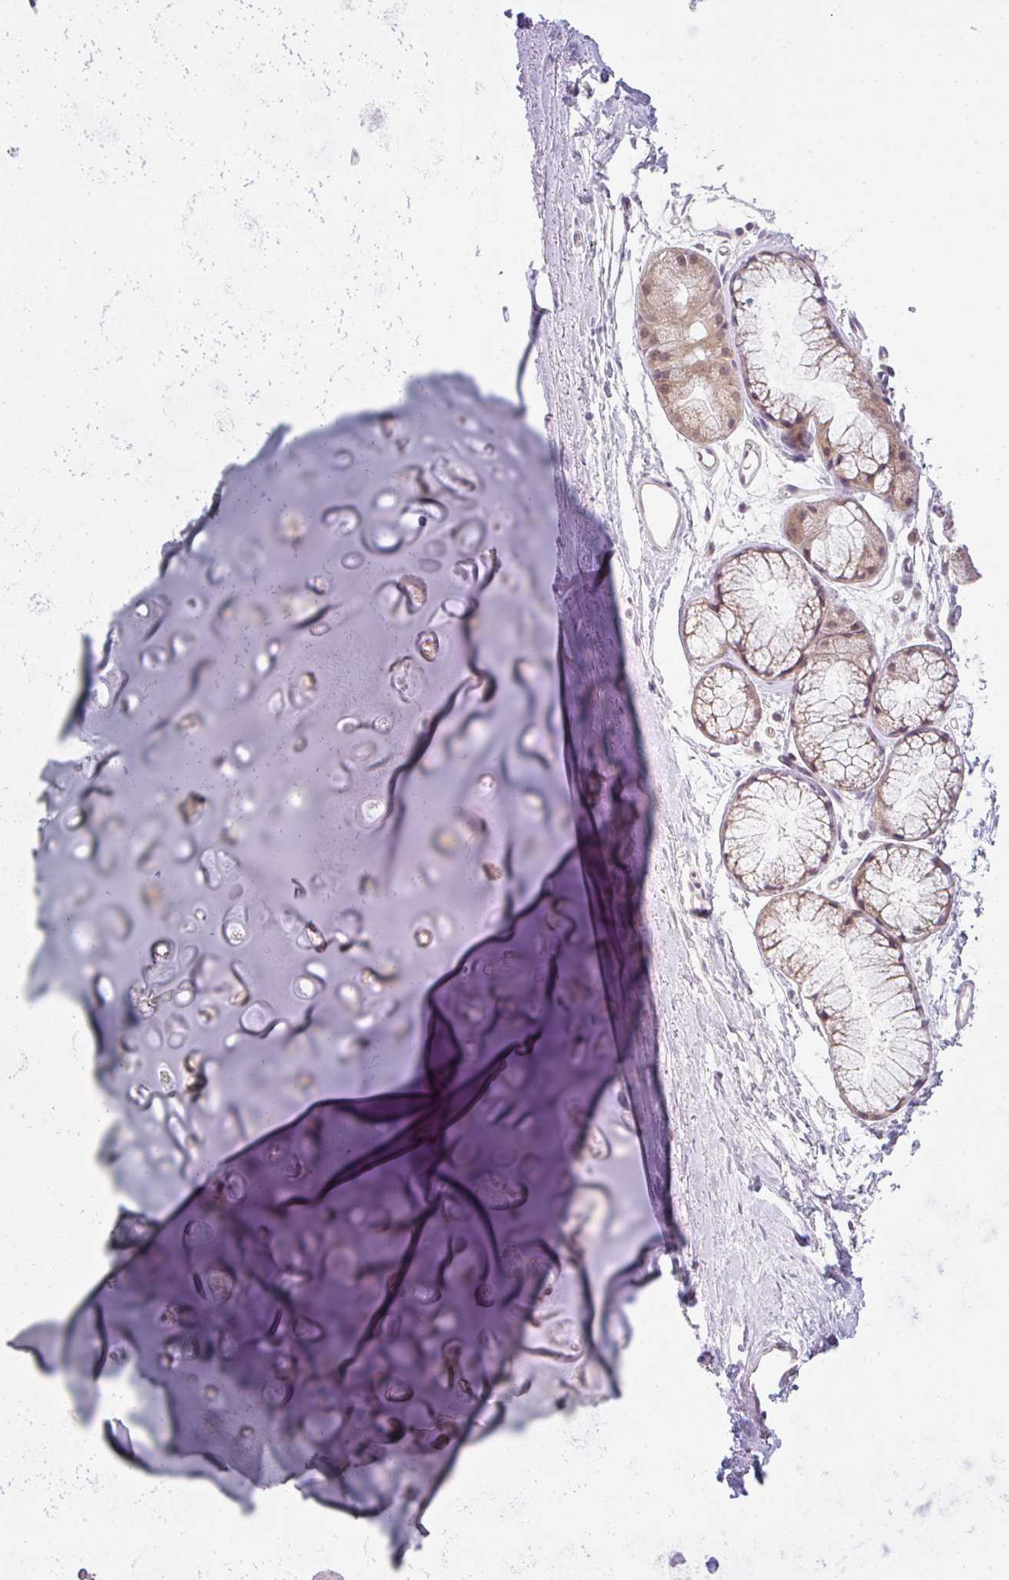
{"staining": {"intensity": "negative", "quantity": "none", "location": "none"}, "tissue": "adipose tissue", "cell_type": "Adipocytes", "image_type": "normal", "snomed": [{"axis": "morphology", "description": "Normal tissue, NOS"}, {"axis": "topography", "description": "Lymph node"}, {"axis": "topography", "description": "Cartilage tissue"}, {"axis": "topography", "description": "Bronchus"}], "caption": "High power microscopy image of an IHC photomicrograph of unremarkable adipose tissue, revealing no significant positivity in adipocytes. Nuclei are stained in blue.", "gene": "CSE1L", "patient": {"sex": "female", "age": 70}}